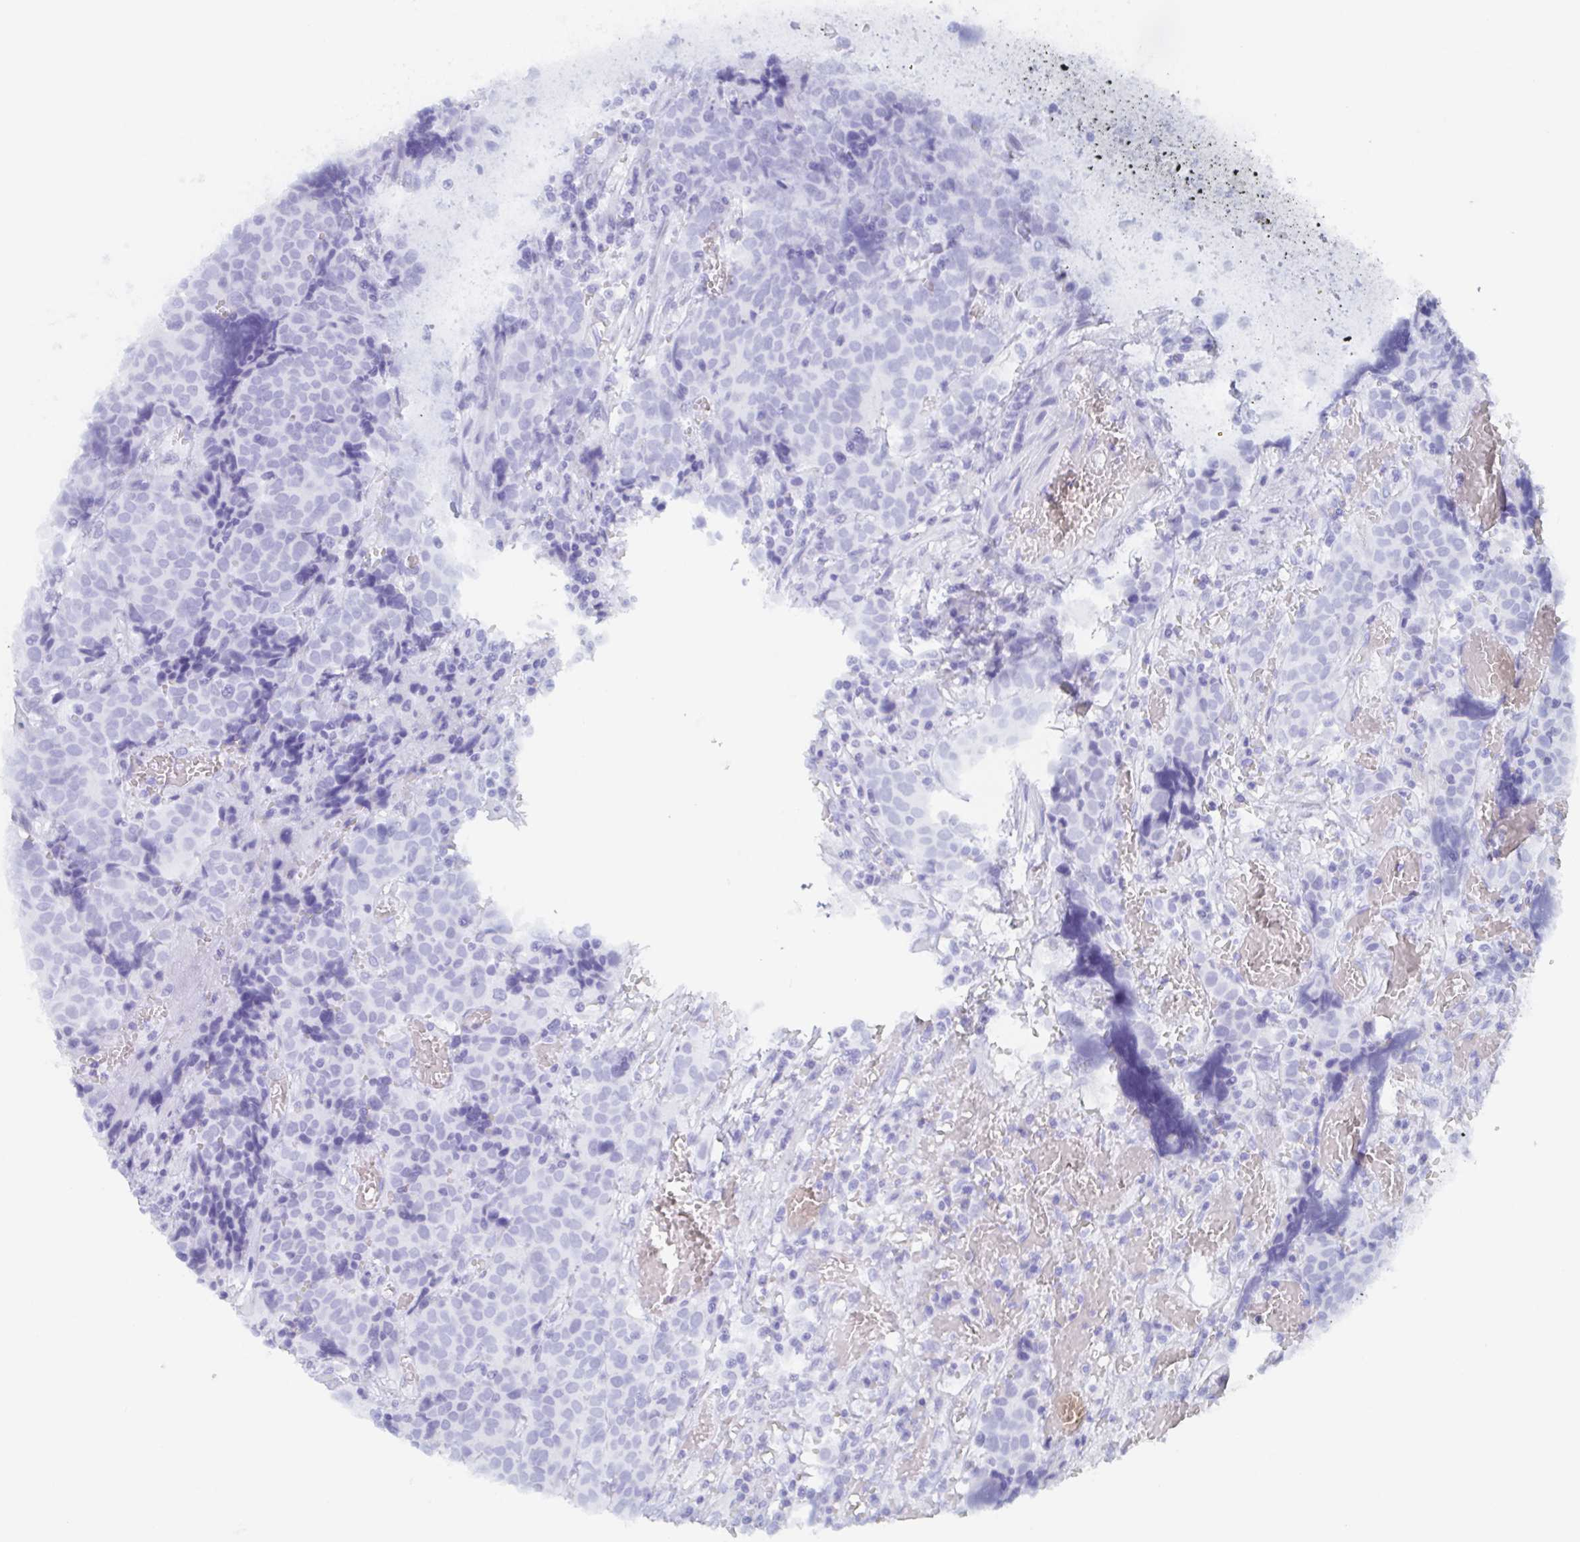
{"staining": {"intensity": "negative", "quantity": "none", "location": "none"}, "tissue": "prostate cancer", "cell_type": "Tumor cells", "image_type": "cancer", "snomed": [{"axis": "morphology", "description": "Adenocarcinoma, High grade"}, {"axis": "topography", "description": "Prostate and seminal vesicle, NOS"}], "caption": "Tumor cells are negative for brown protein staining in prostate cancer.", "gene": "POU2F3", "patient": {"sex": "male", "age": 60}}